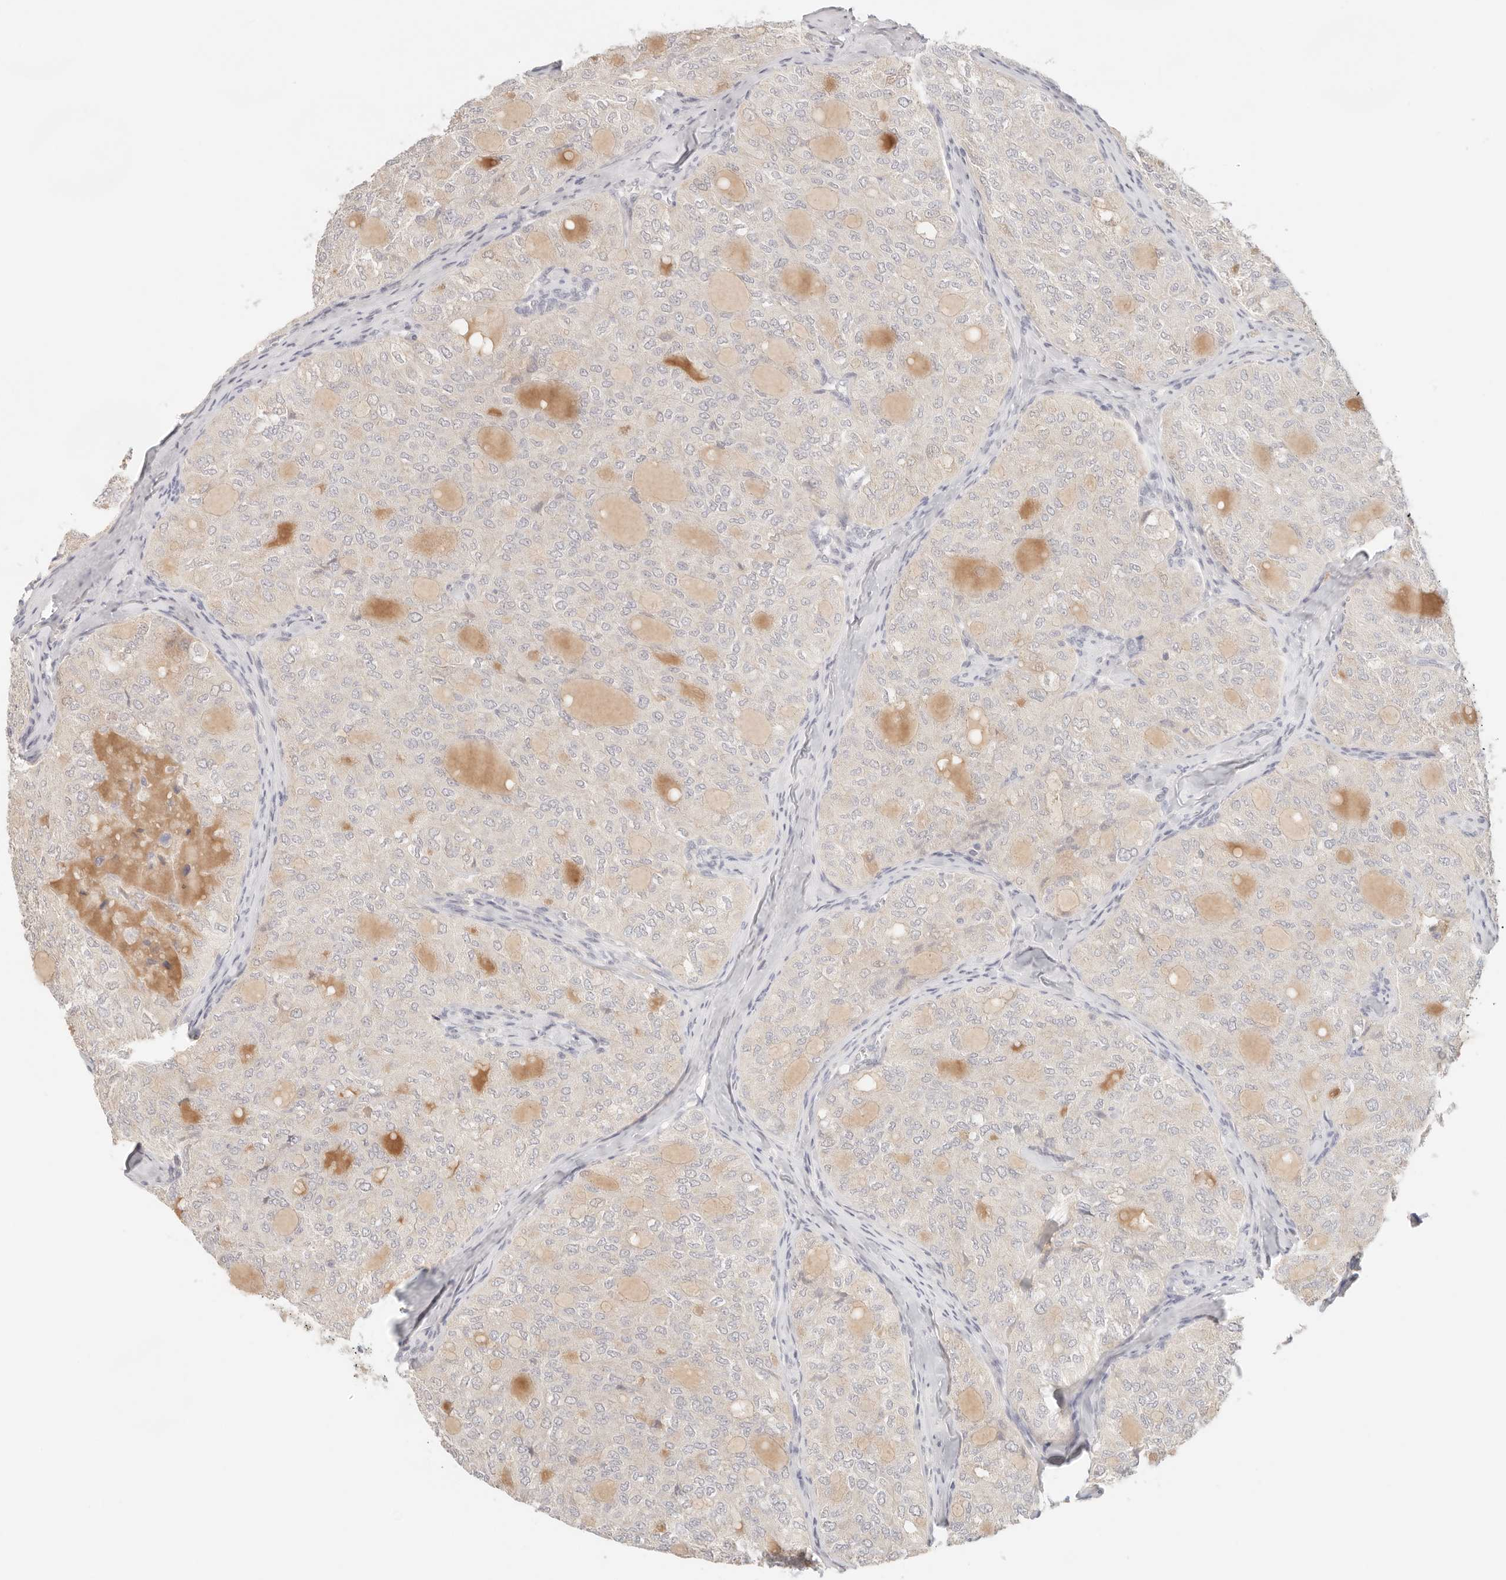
{"staining": {"intensity": "negative", "quantity": "none", "location": "none"}, "tissue": "thyroid cancer", "cell_type": "Tumor cells", "image_type": "cancer", "snomed": [{"axis": "morphology", "description": "Follicular adenoma carcinoma, NOS"}, {"axis": "topography", "description": "Thyroid gland"}], "caption": "Immunohistochemical staining of follicular adenoma carcinoma (thyroid) shows no significant staining in tumor cells. (DAB (3,3'-diaminobenzidine) immunohistochemistry (IHC) with hematoxylin counter stain).", "gene": "SPHK1", "patient": {"sex": "male", "age": 75}}